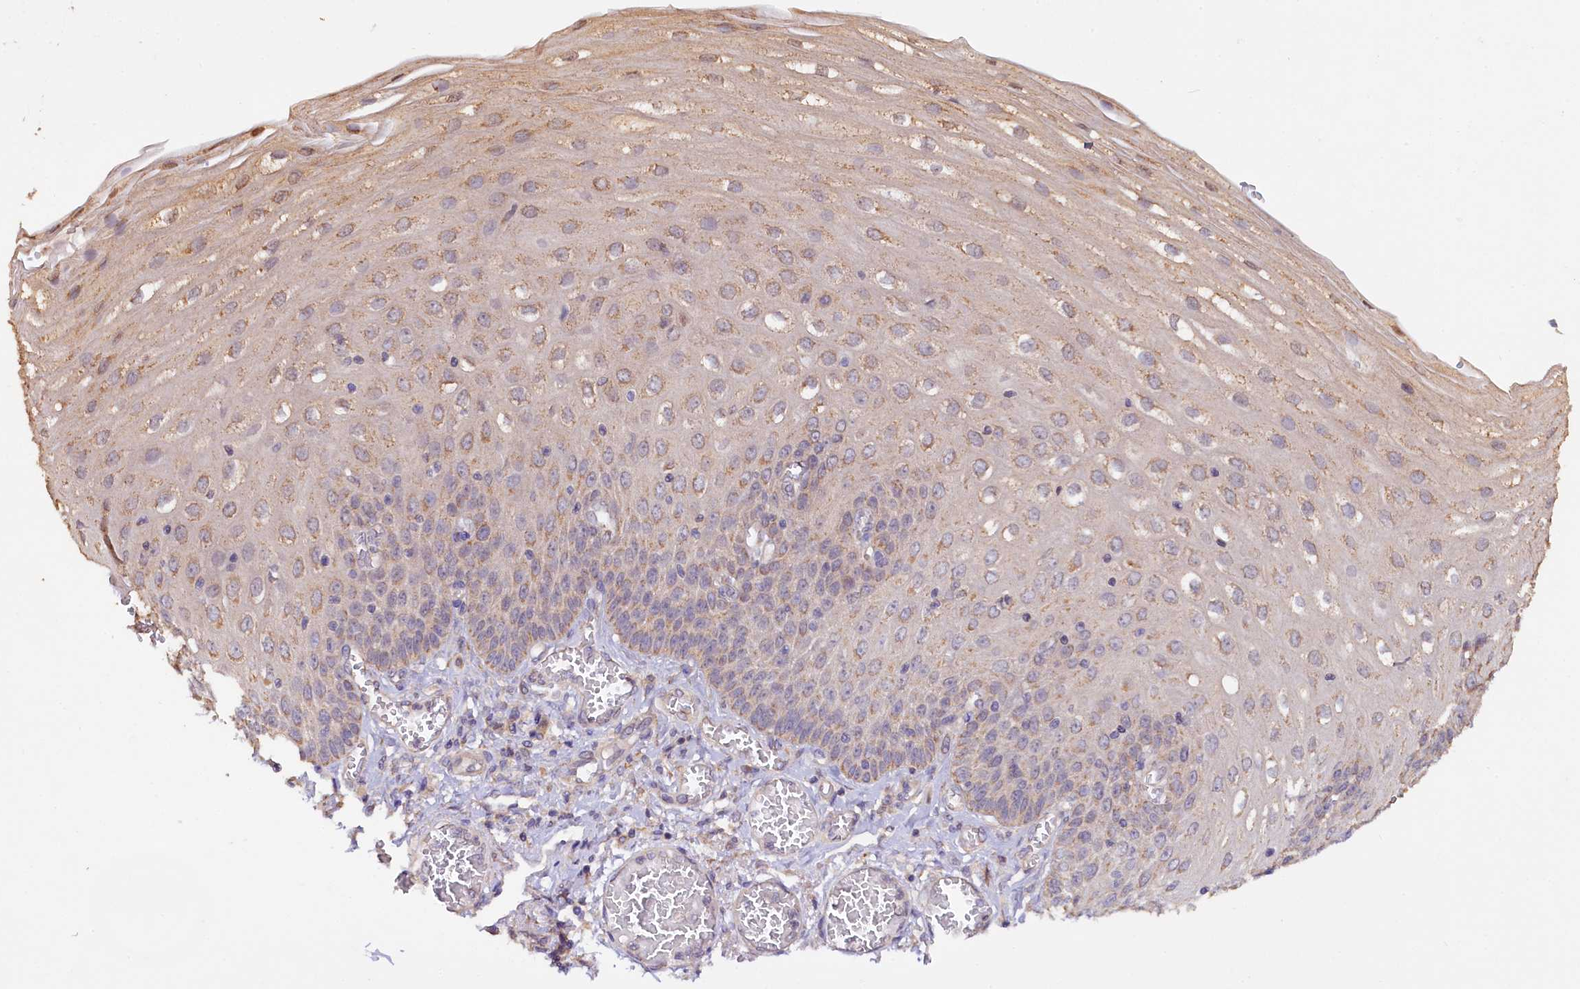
{"staining": {"intensity": "weak", "quantity": "25%-75%", "location": "cytoplasmic/membranous"}, "tissue": "esophagus", "cell_type": "Squamous epithelial cells", "image_type": "normal", "snomed": [{"axis": "morphology", "description": "Normal tissue, NOS"}, {"axis": "topography", "description": "Esophagus"}], "caption": "Immunohistochemistry (IHC) image of normal esophagus: esophagus stained using immunohistochemistry (IHC) displays low levels of weak protein expression localized specifically in the cytoplasmic/membranous of squamous epithelial cells, appearing as a cytoplasmic/membranous brown color.", "gene": "ETFBKMT", "patient": {"sex": "male", "age": 81}}